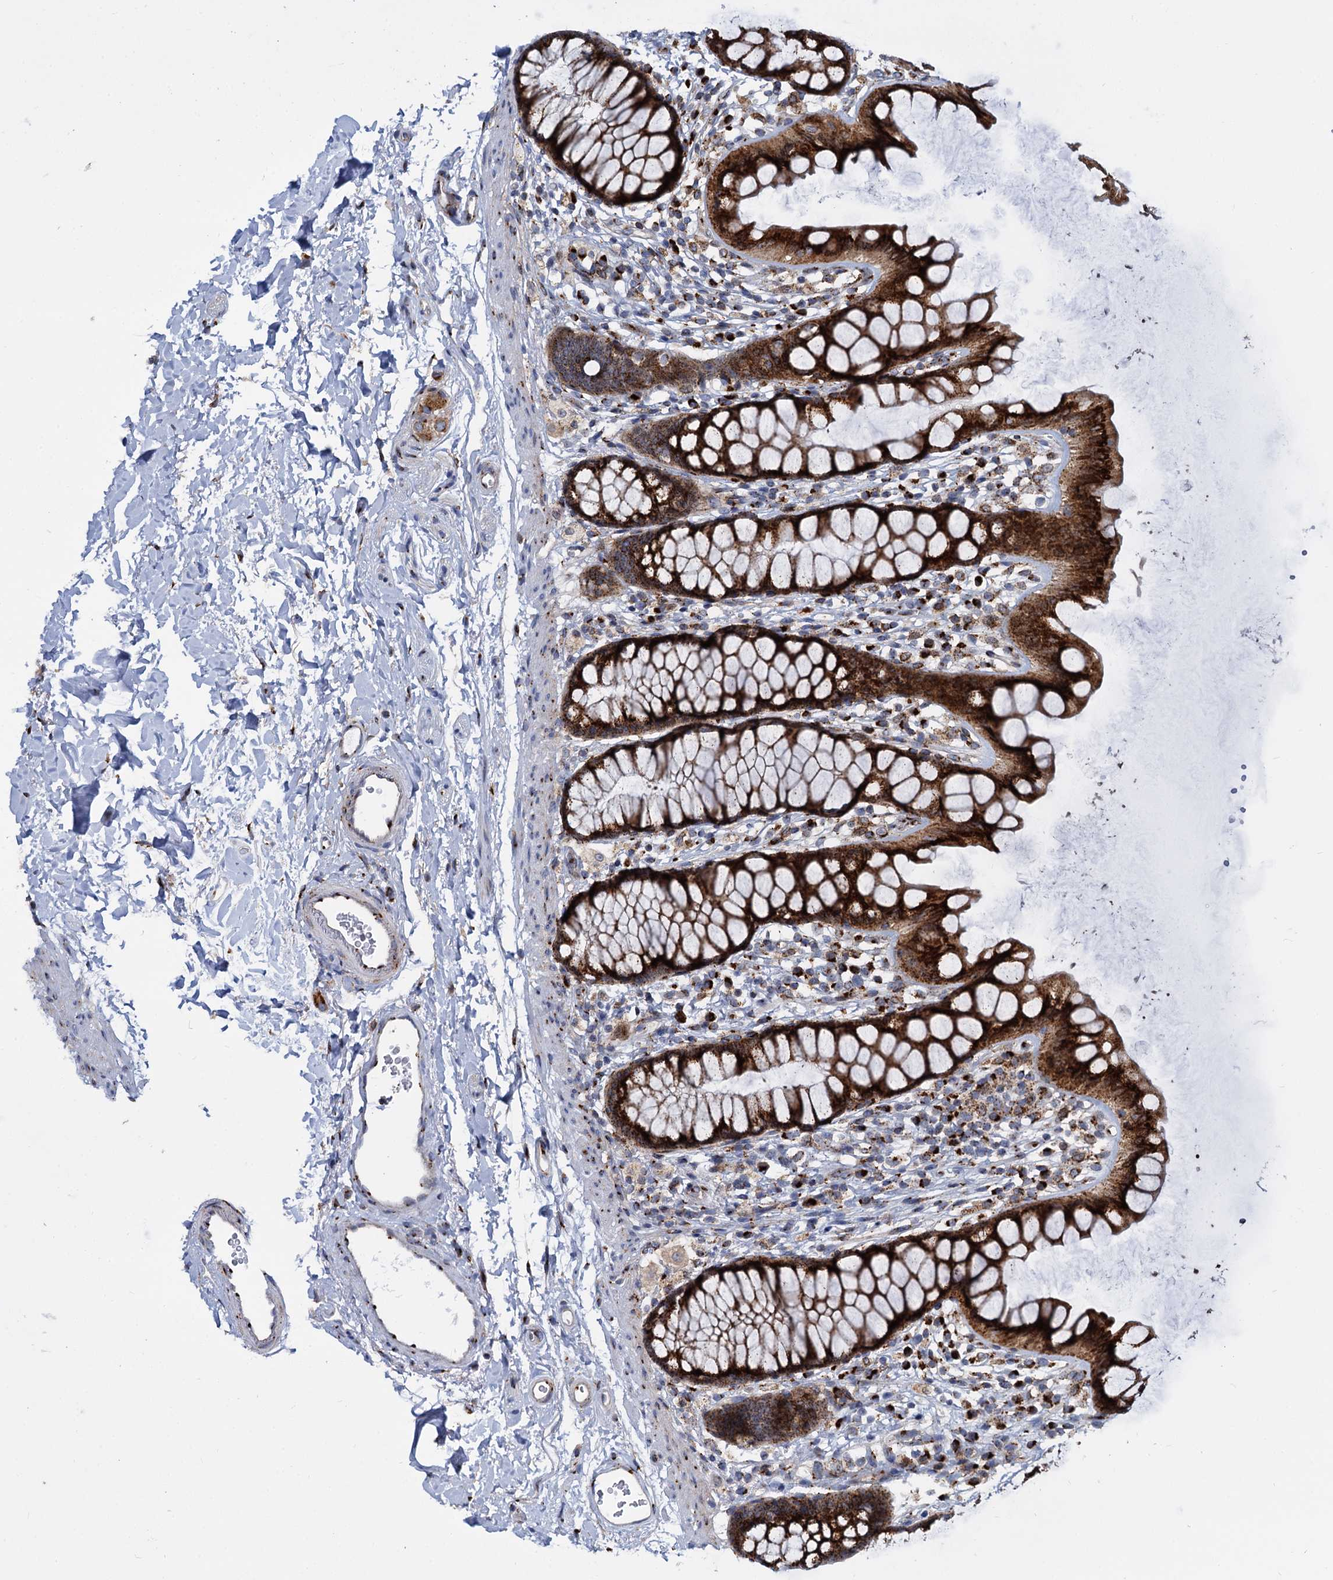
{"staining": {"intensity": "strong", "quantity": ">75%", "location": "cytoplasmic/membranous"}, "tissue": "rectum", "cell_type": "Glandular cells", "image_type": "normal", "snomed": [{"axis": "morphology", "description": "Normal tissue, NOS"}, {"axis": "topography", "description": "Rectum"}], "caption": "A high amount of strong cytoplasmic/membranous expression is present in about >75% of glandular cells in benign rectum. Using DAB (3,3'-diaminobenzidine) (brown) and hematoxylin (blue) stains, captured at high magnification using brightfield microscopy.", "gene": "SUPT20H", "patient": {"sex": "female", "age": 65}}